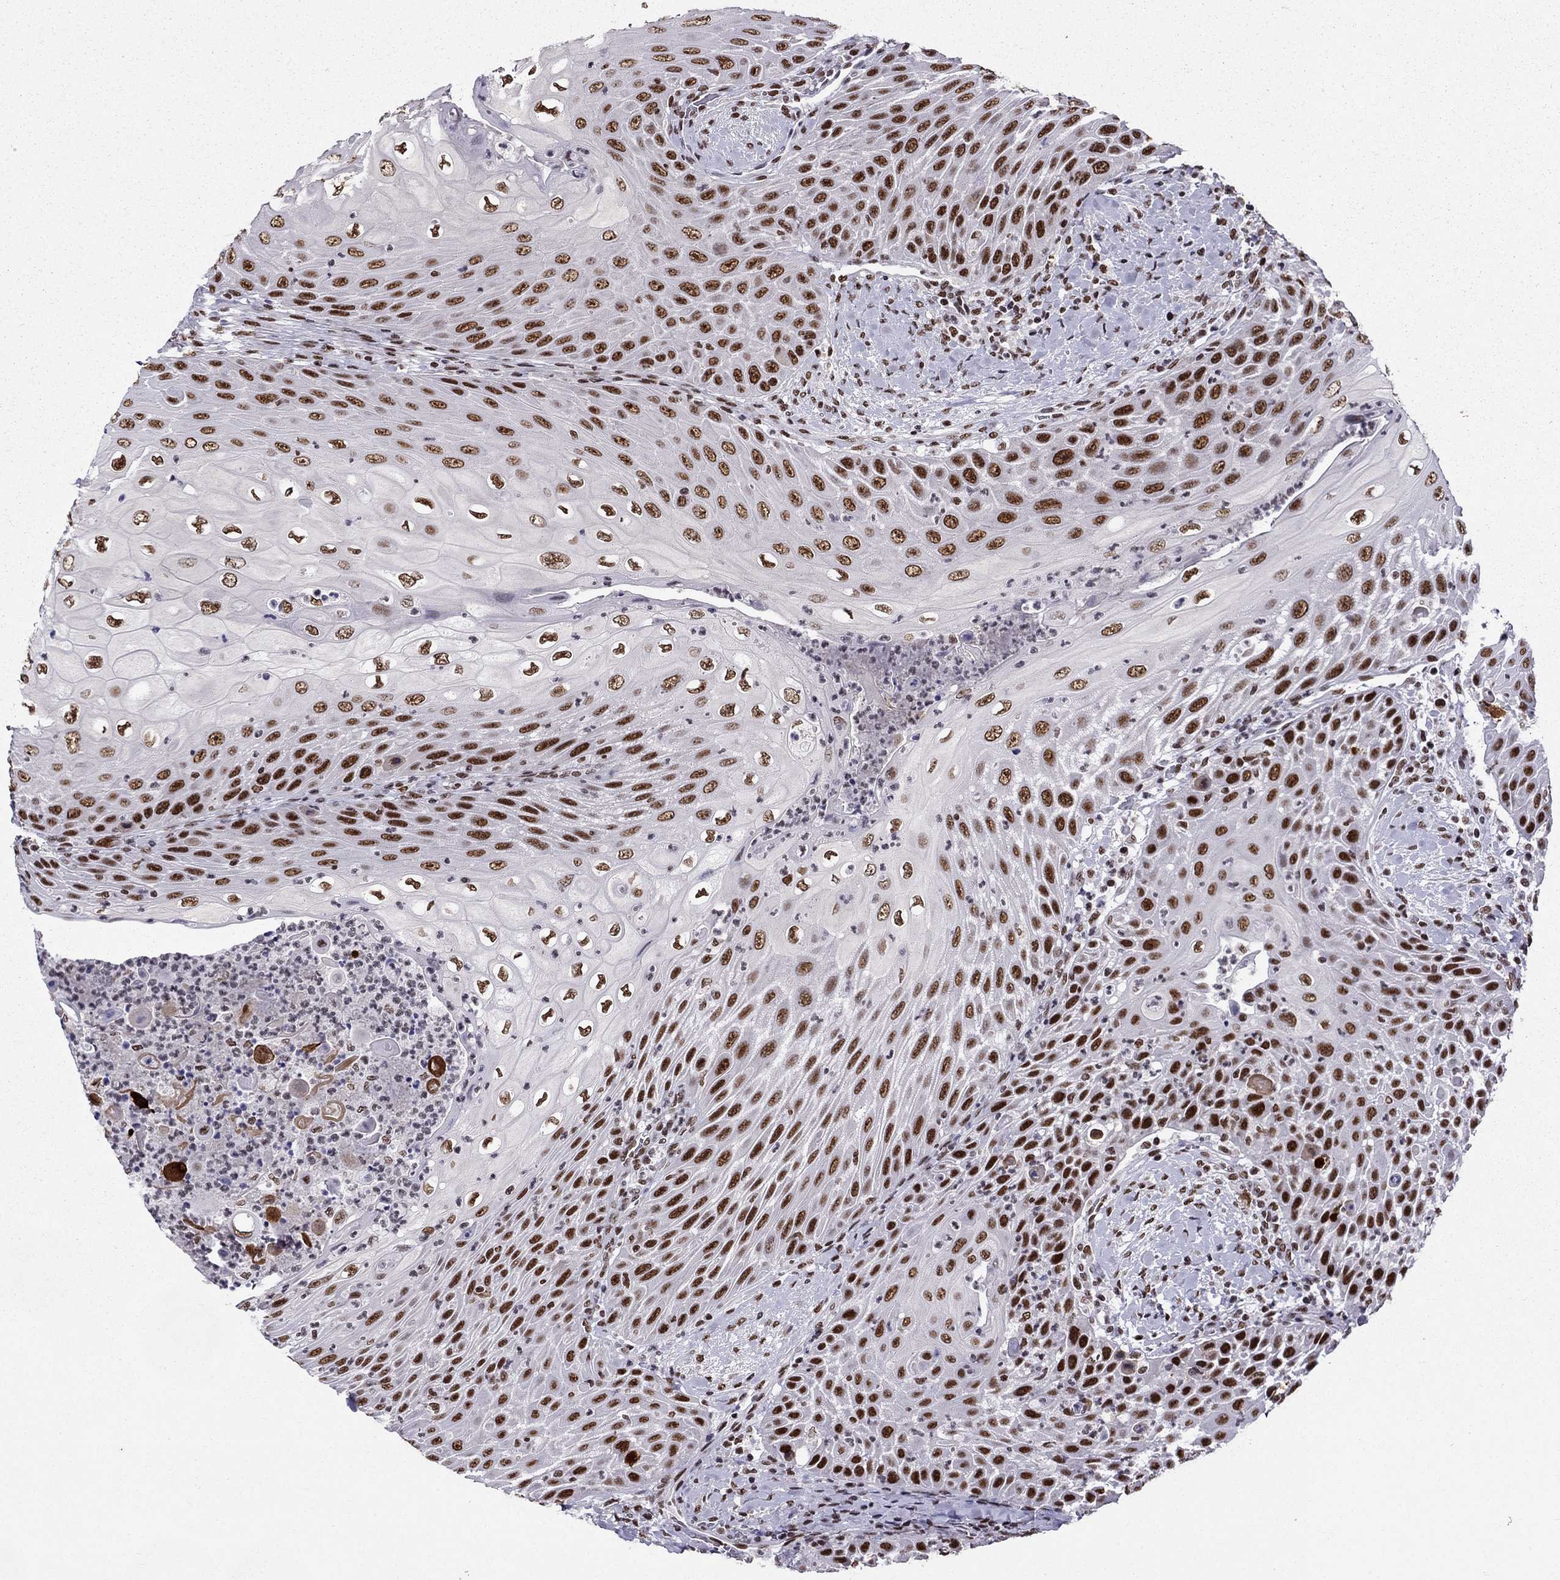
{"staining": {"intensity": "strong", "quantity": ">75%", "location": "nuclear"}, "tissue": "head and neck cancer", "cell_type": "Tumor cells", "image_type": "cancer", "snomed": [{"axis": "morphology", "description": "Squamous cell carcinoma, NOS"}, {"axis": "topography", "description": "Head-Neck"}], "caption": "High-power microscopy captured an IHC histopathology image of head and neck cancer (squamous cell carcinoma), revealing strong nuclear staining in about >75% of tumor cells.", "gene": "ZNF420", "patient": {"sex": "male", "age": 69}}